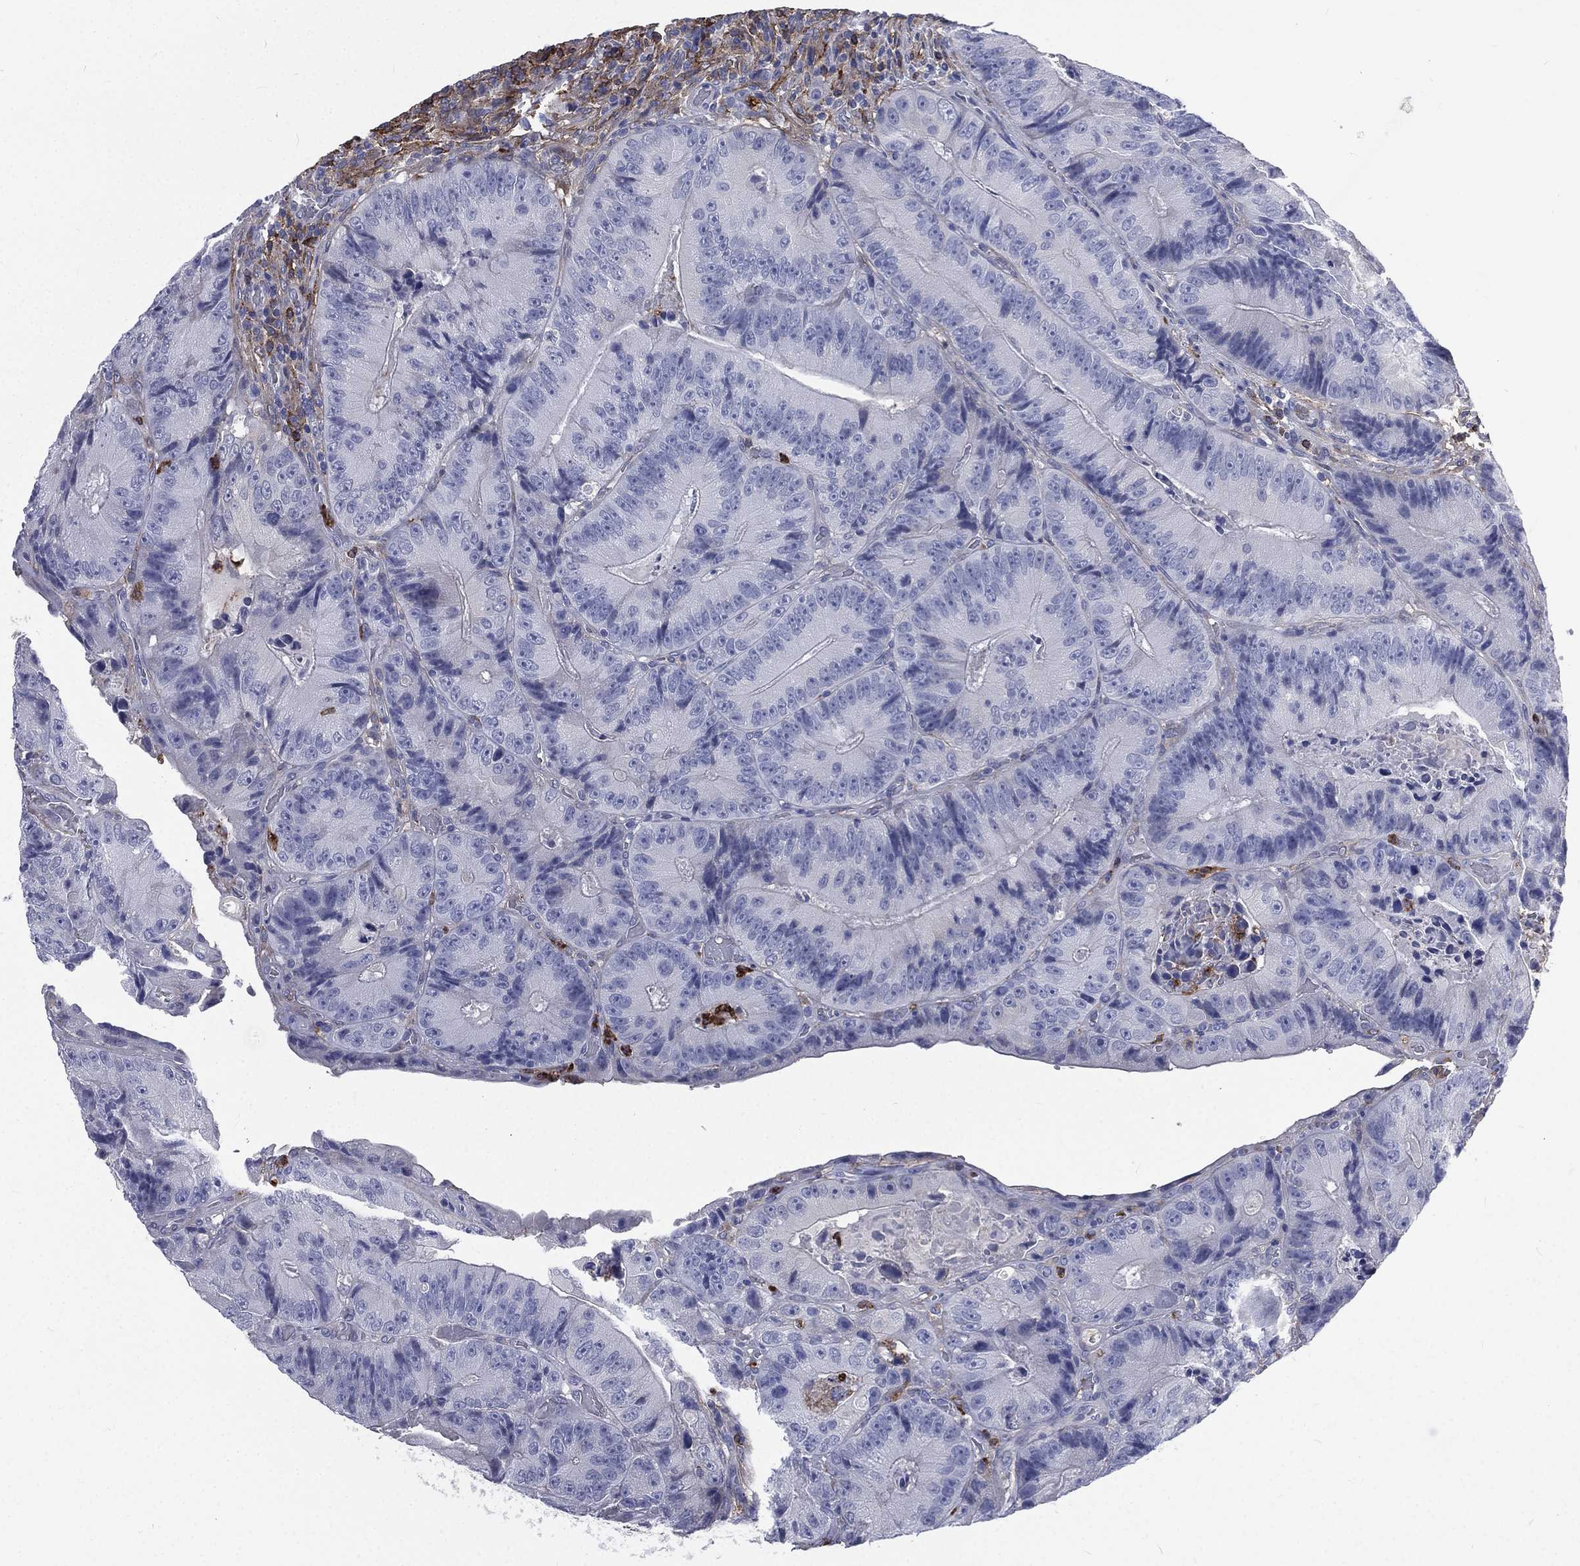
{"staining": {"intensity": "negative", "quantity": "none", "location": "none"}, "tissue": "colorectal cancer", "cell_type": "Tumor cells", "image_type": "cancer", "snomed": [{"axis": "morphology", "description": "Adenocarcinoma, NOS"}, {"axis": "topography", "description": "Colon"}], "caption": "The IHC image has no significant expression in tumor cells of adenocarcinoma (colorectal) tissue.", "gene": "BASP1", "patient": {"sex": "female", "age": 86}}